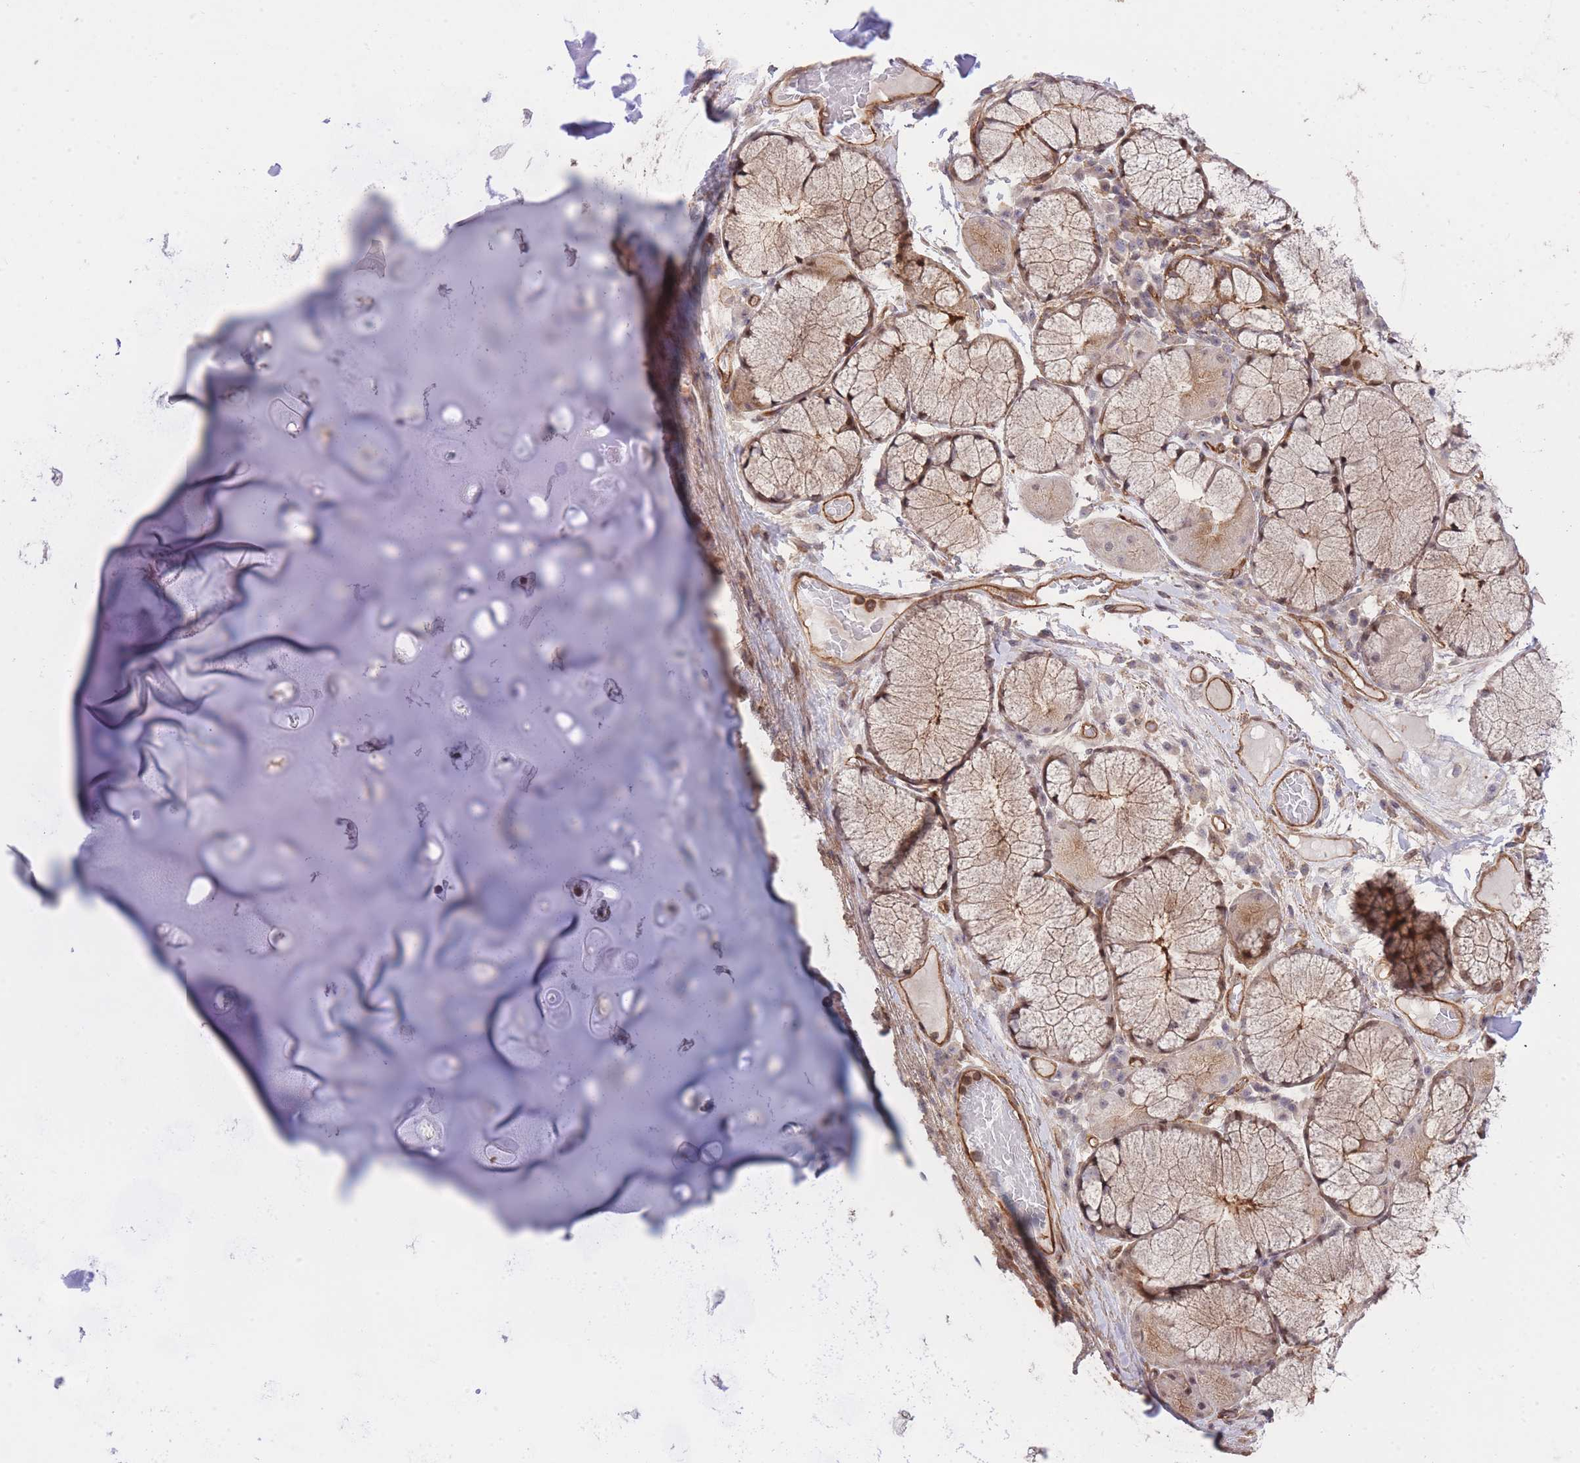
{"staining": {"intensity": "negative", "quantity": "none", "location": "none"}, "tissue": "soft tissue", "cell_type": "Chondrocytes", "image_type": "normal", "snomed": [{"axis": "morphology", "description": "Normal tissue, NOS"}, {"axis": "topography", "description": "Cartilage tissue"}, {"axis": "topography", "description": "Bronchus"}], "caption": "An immunohistochemistry photomicrograph of normal soft tissue is shown. There is no staining in chondrocytes of soft tissue. The staining was performed using DAB (3,3'-diaminobenzidine) to visualize the protein expression in brown, while the nuclei were stained in blue with hematoxylin (Magnification: 20x).", "gene": "PLD1", "patient": {"sex": "male", "age": 56}}